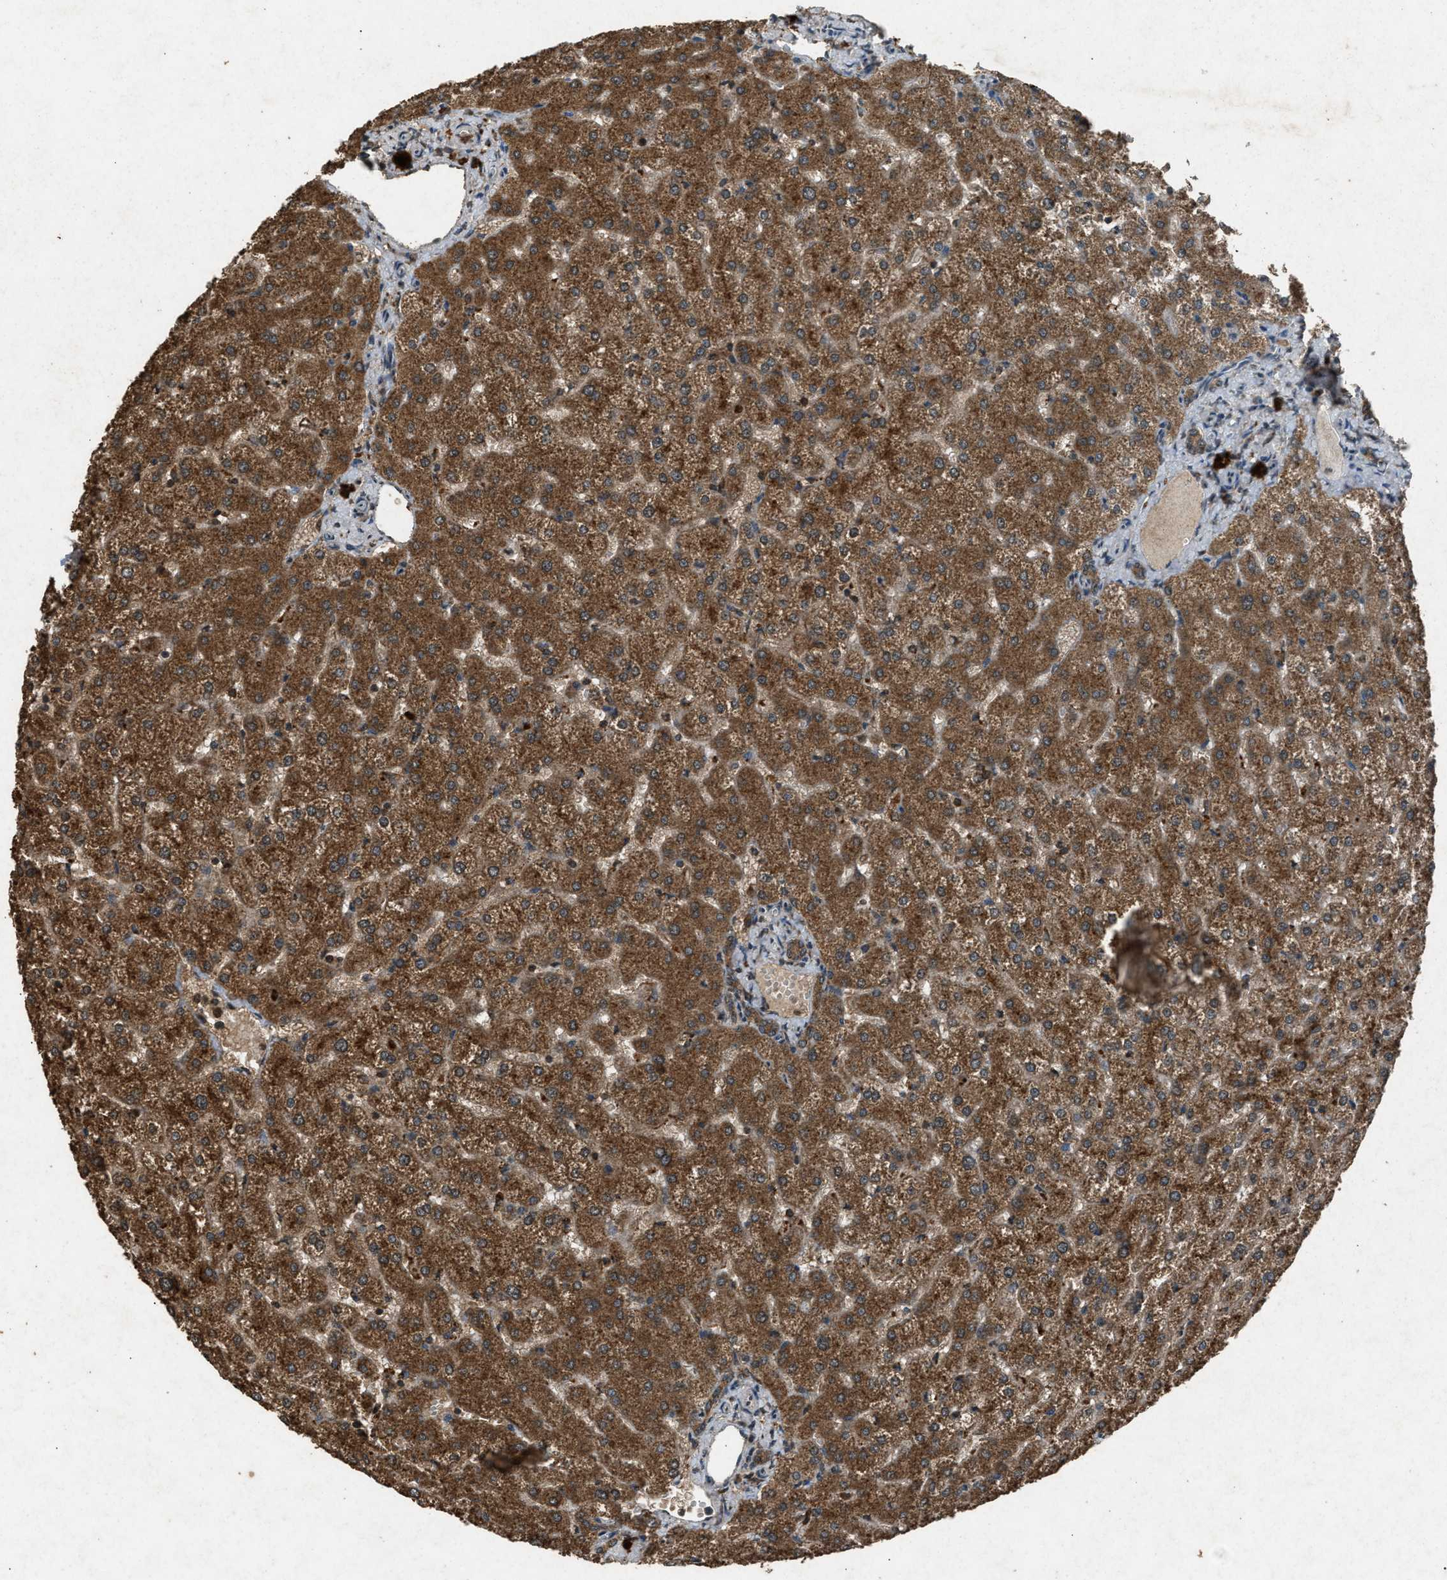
{"staining": {"intensity": "moderate", "quantity": ">75%", "location": "cytoplasmic/membranous"}, "tissue": "liver", "cell_type": "Cholangiocytes", "image_type": "normal", "snomed": [{"axis": "morphology", "description": "Normal tissue, NOS"}, {"axis": "topography", "description": "Liver"}], "caption": "The immunohistochemical stain shows moderate cytoplasmic/membranous positivity in cholangiocytes of unremarkable liver.", "gene": "OAS1", "patient": {"sex": "female", "age": 32}}